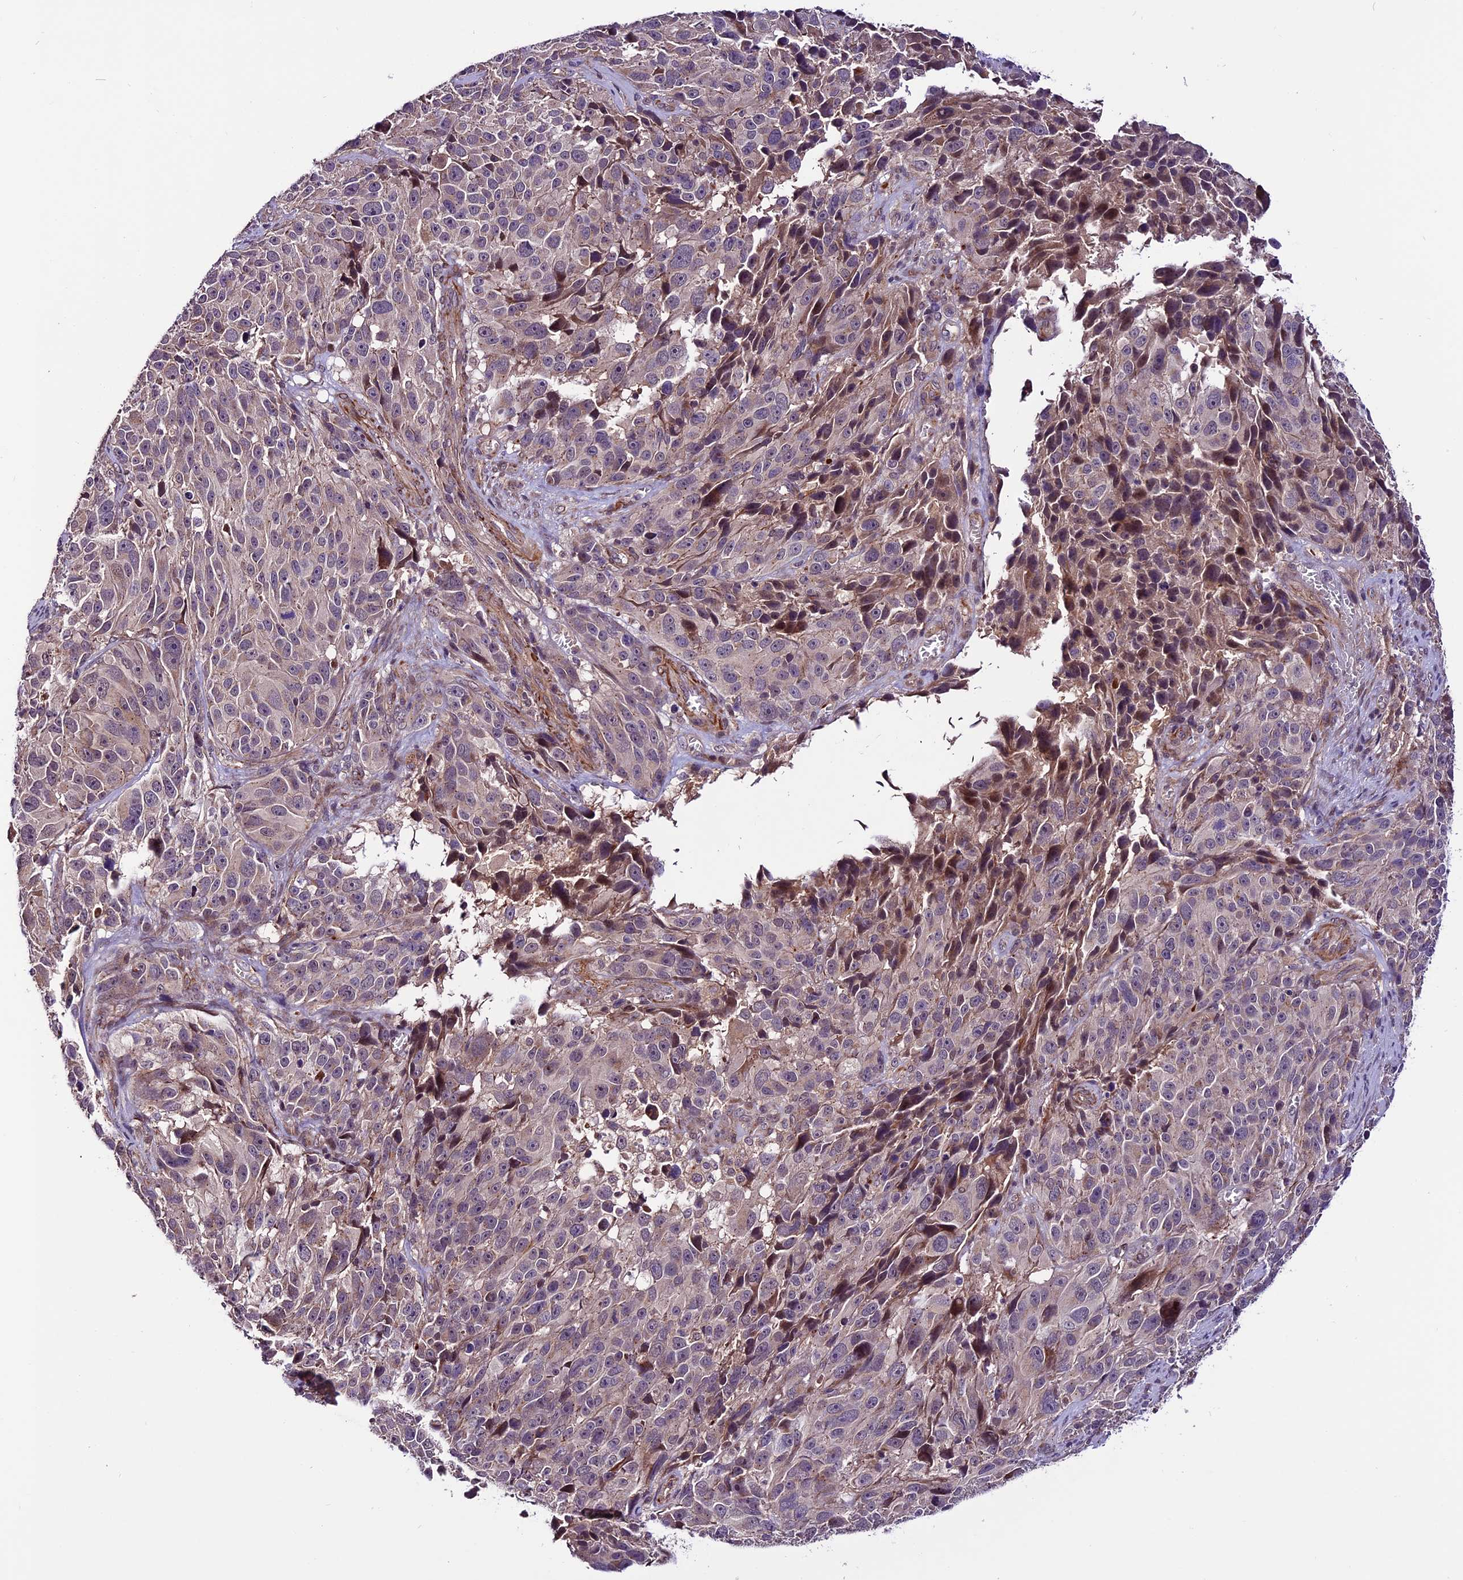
{"staining": {"intensity": "weak", "quantity": "<25%", "location": "cytoplasmic/membranous"}, "tissue": "melanoma", "cell_type": "Tumor cells", "image_type": "cancer", "snomed": [{"axis": "morphology", "description": "Malignant melanoma, NOS"}, {"axis": "topography", "description": "Skin"}], "caption": "This photomicrograph is of malignant melanoma stained with immunohistochemistry to label a protein in brown with the nuclei are counter-stained blue. There is no expression in tumor cells. Brightfield microscopy of IHC stained with DAB (3,3'-diaminobenzidine) (brown) and hematoxylin (blue), captured at high magnification.", "gene": "RINL", "patient": {"sex": "male", "age": 84}}